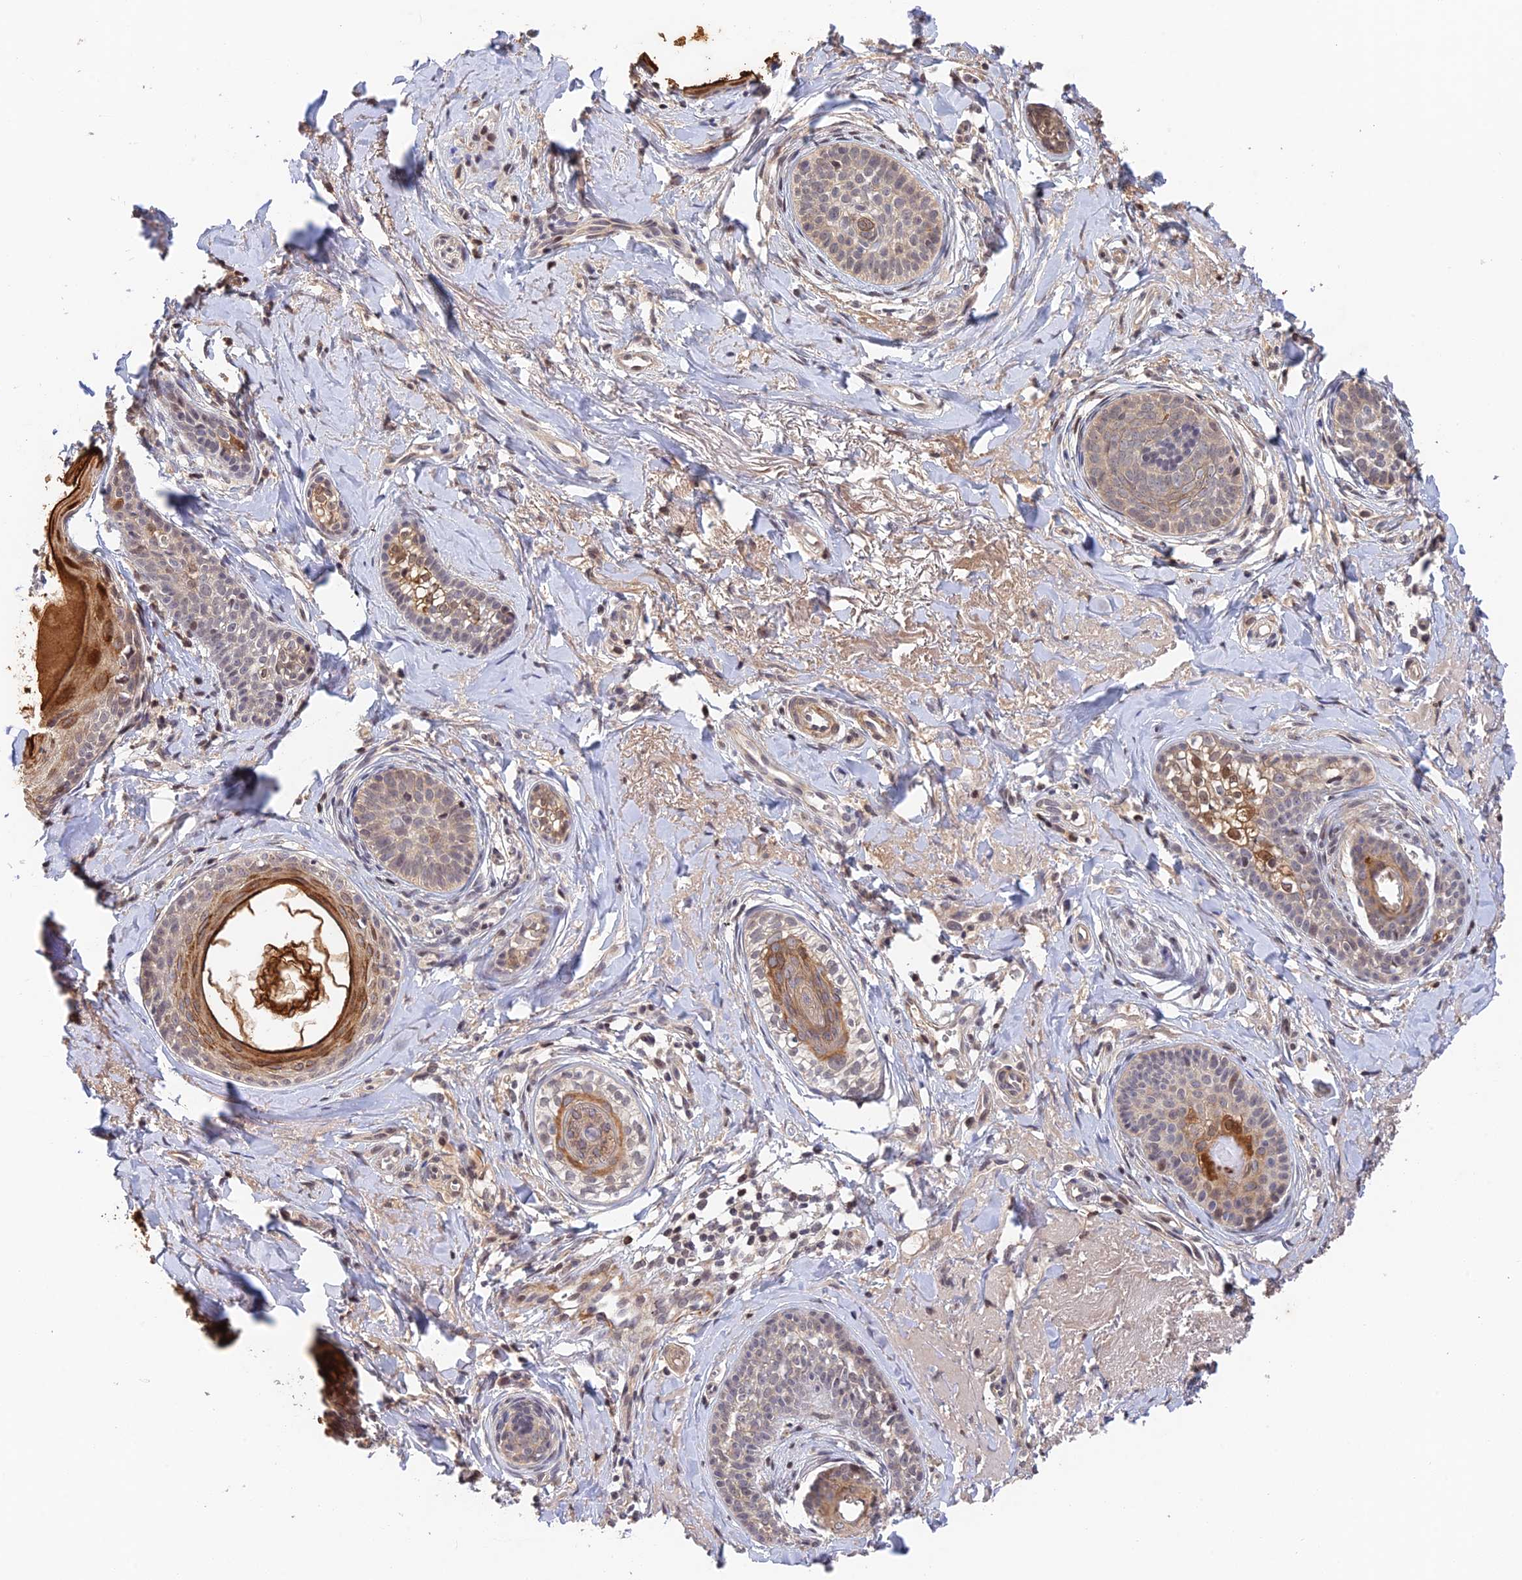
{"staining": {"intensity": "weak", "quantity": "<25%", "location": "cytoplasmic/membranous"}, "tissue": "skin cancer", "cell_type": "Tumor cells", "image_type": "cancer", "snomed": [{"axis": "morphology", "description": "Basal cell carcinoma"}, {"axis": "topography", "description": "Skin"}], "caption": "High power microscopy image of an IHC photomicrograph of skin cancer (basal cell carcinoma), revealing no significant expression in tumor cells.", "gene": "CWH43", "patient": {"sex": "female", "age": 76}}